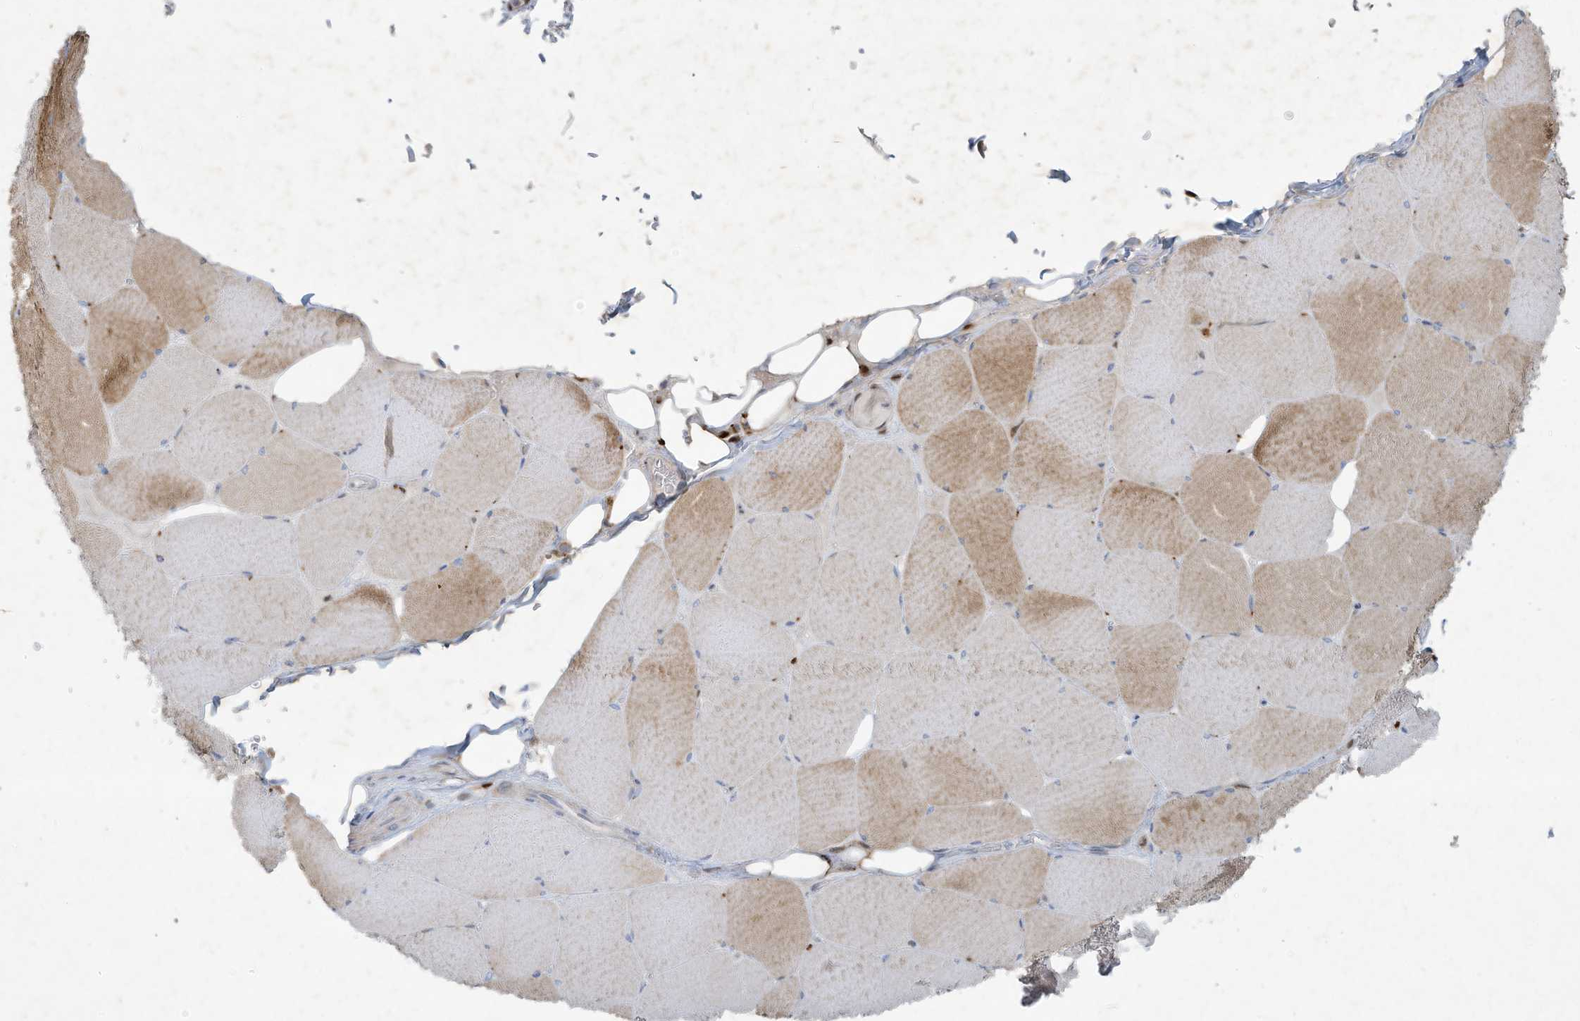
{"staining": {"intensity": "moderate", "quantity": "<25%", "location": "cytoplasmic/membranous"}, "tissue": "skeletal muscle", "cell_type": "Myocytes", "image_type": "normal", "snomed": [{"axis": "morphology", "description": "Normal tissue, NOS"}, {"axis": "topography", "description": "Skeletal muscle"}, {"axis": "topography", "description": "Head-Neck"}], "caption": "A photomicrograph showing moderate cytoplasmic/membranous staining in about <25% of myocytes in normal skeletal muscle, as visualized by brown immunohistochemical staining.", "gene": "TUBE1", "patient": {"sex": "male", "age": 66}}